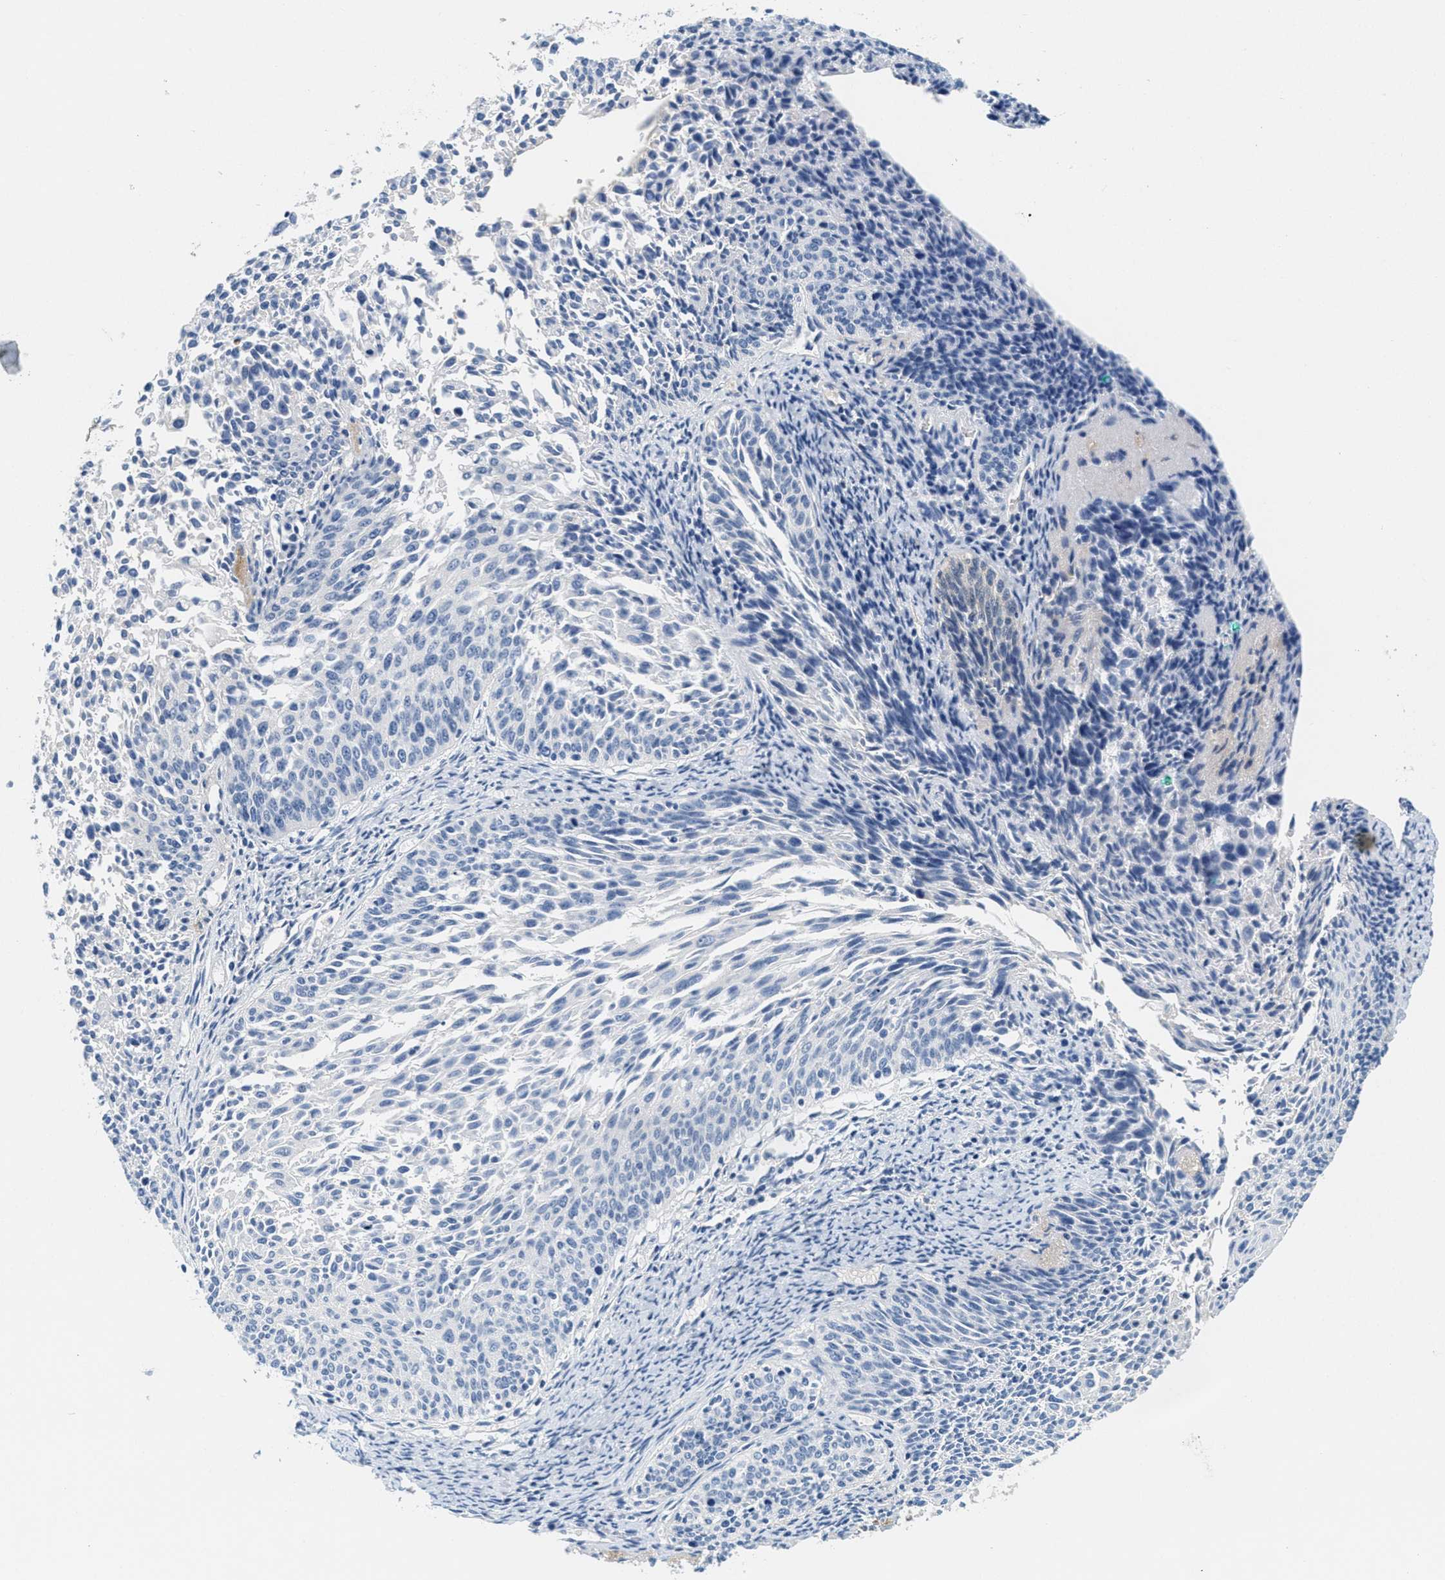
{"staining": {"intensity": "negative", "quantity": "none", "location": "none"}, "tissue": "cervical cancer", "cell_type": "Tumor cells", "image_type": "cancer", "snomed": [{"axis": "morphology", "description": "Squamous cell carcinoma, NOS"}, {"axis": "topography", "description": "Cervix"}], "caption": "DAB immunohistochemical staining of human cervical cancer demonstrates no significant expression in tumor cells. (DAB (3,3'-diaminobenzidine) immunohistochemistry (IHC), high magnification).", "gene": "SERPINA1", "patient": {"sex": "female", "age": 55}}